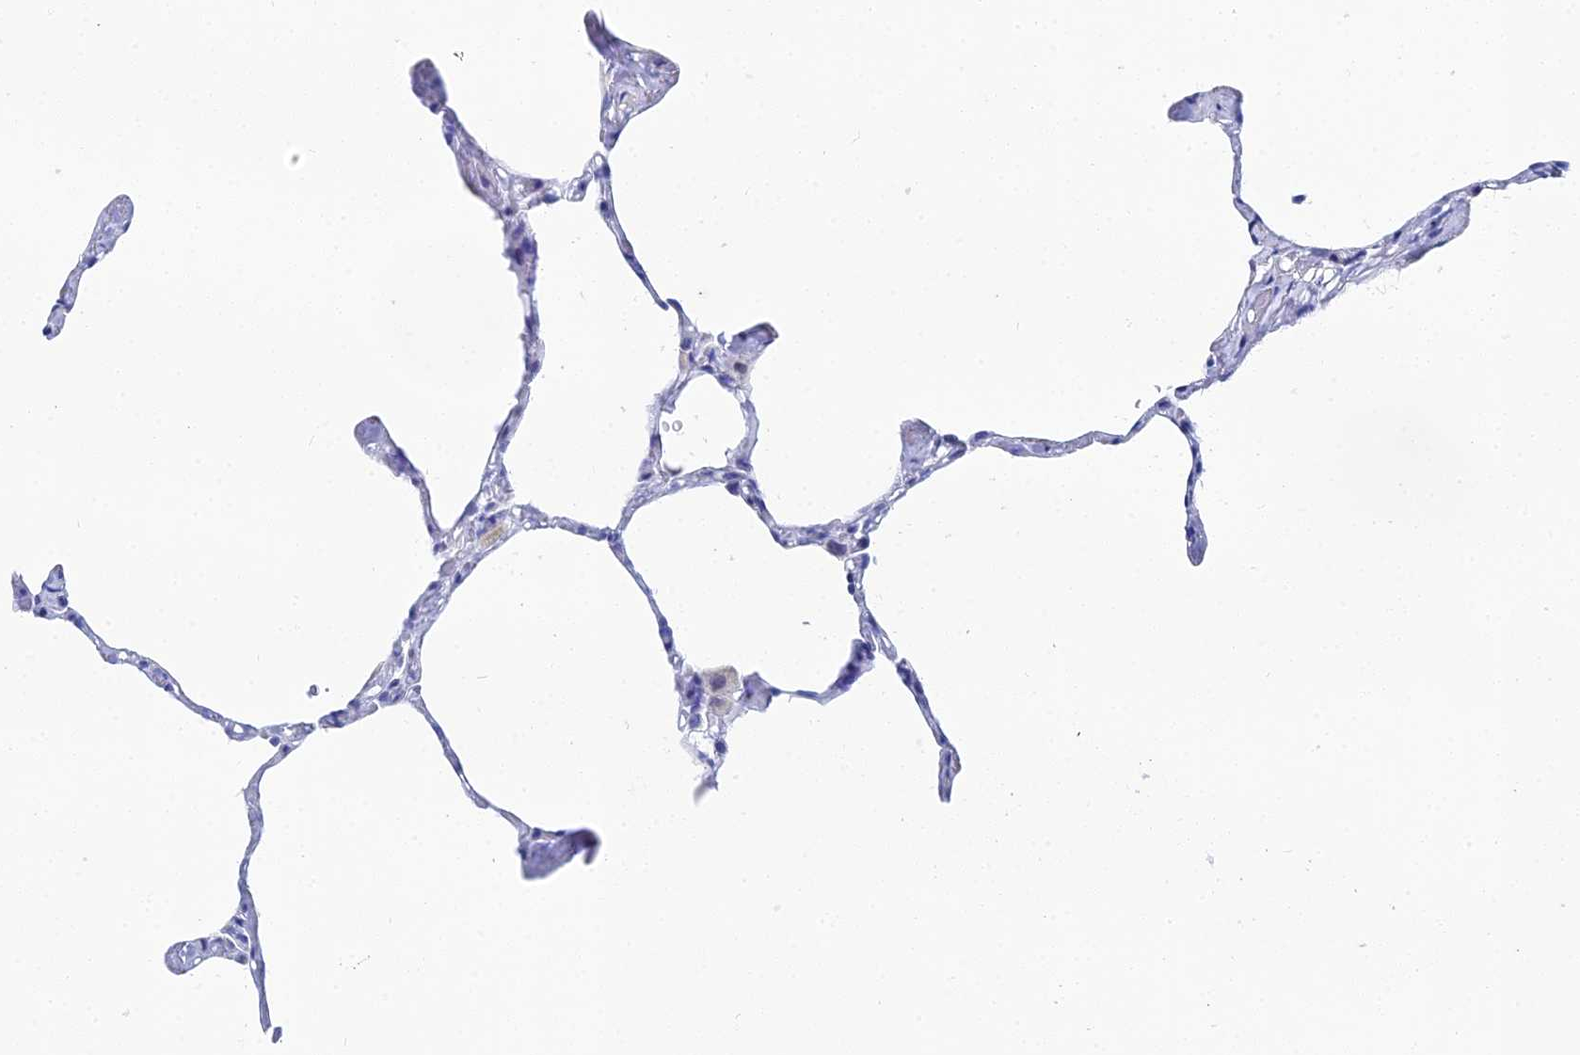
{"staining": {"intensity": "negative", "quantity": "none", "location": "none"}, "tissue": "lung", "cell_type": "Alveolar cells", "image_type": "normal", "snomed": [{"axis": "morphology", "description": "Normal tissue, NOS"}, {"axis": "topography", "description": "Lung"}], "caption": "DAB immunohistochemical staining of normal human lung displays no significant positivity in alveolar cells.", "gene": "OCM2", "patient": {"sex": "male", "age": 65}}